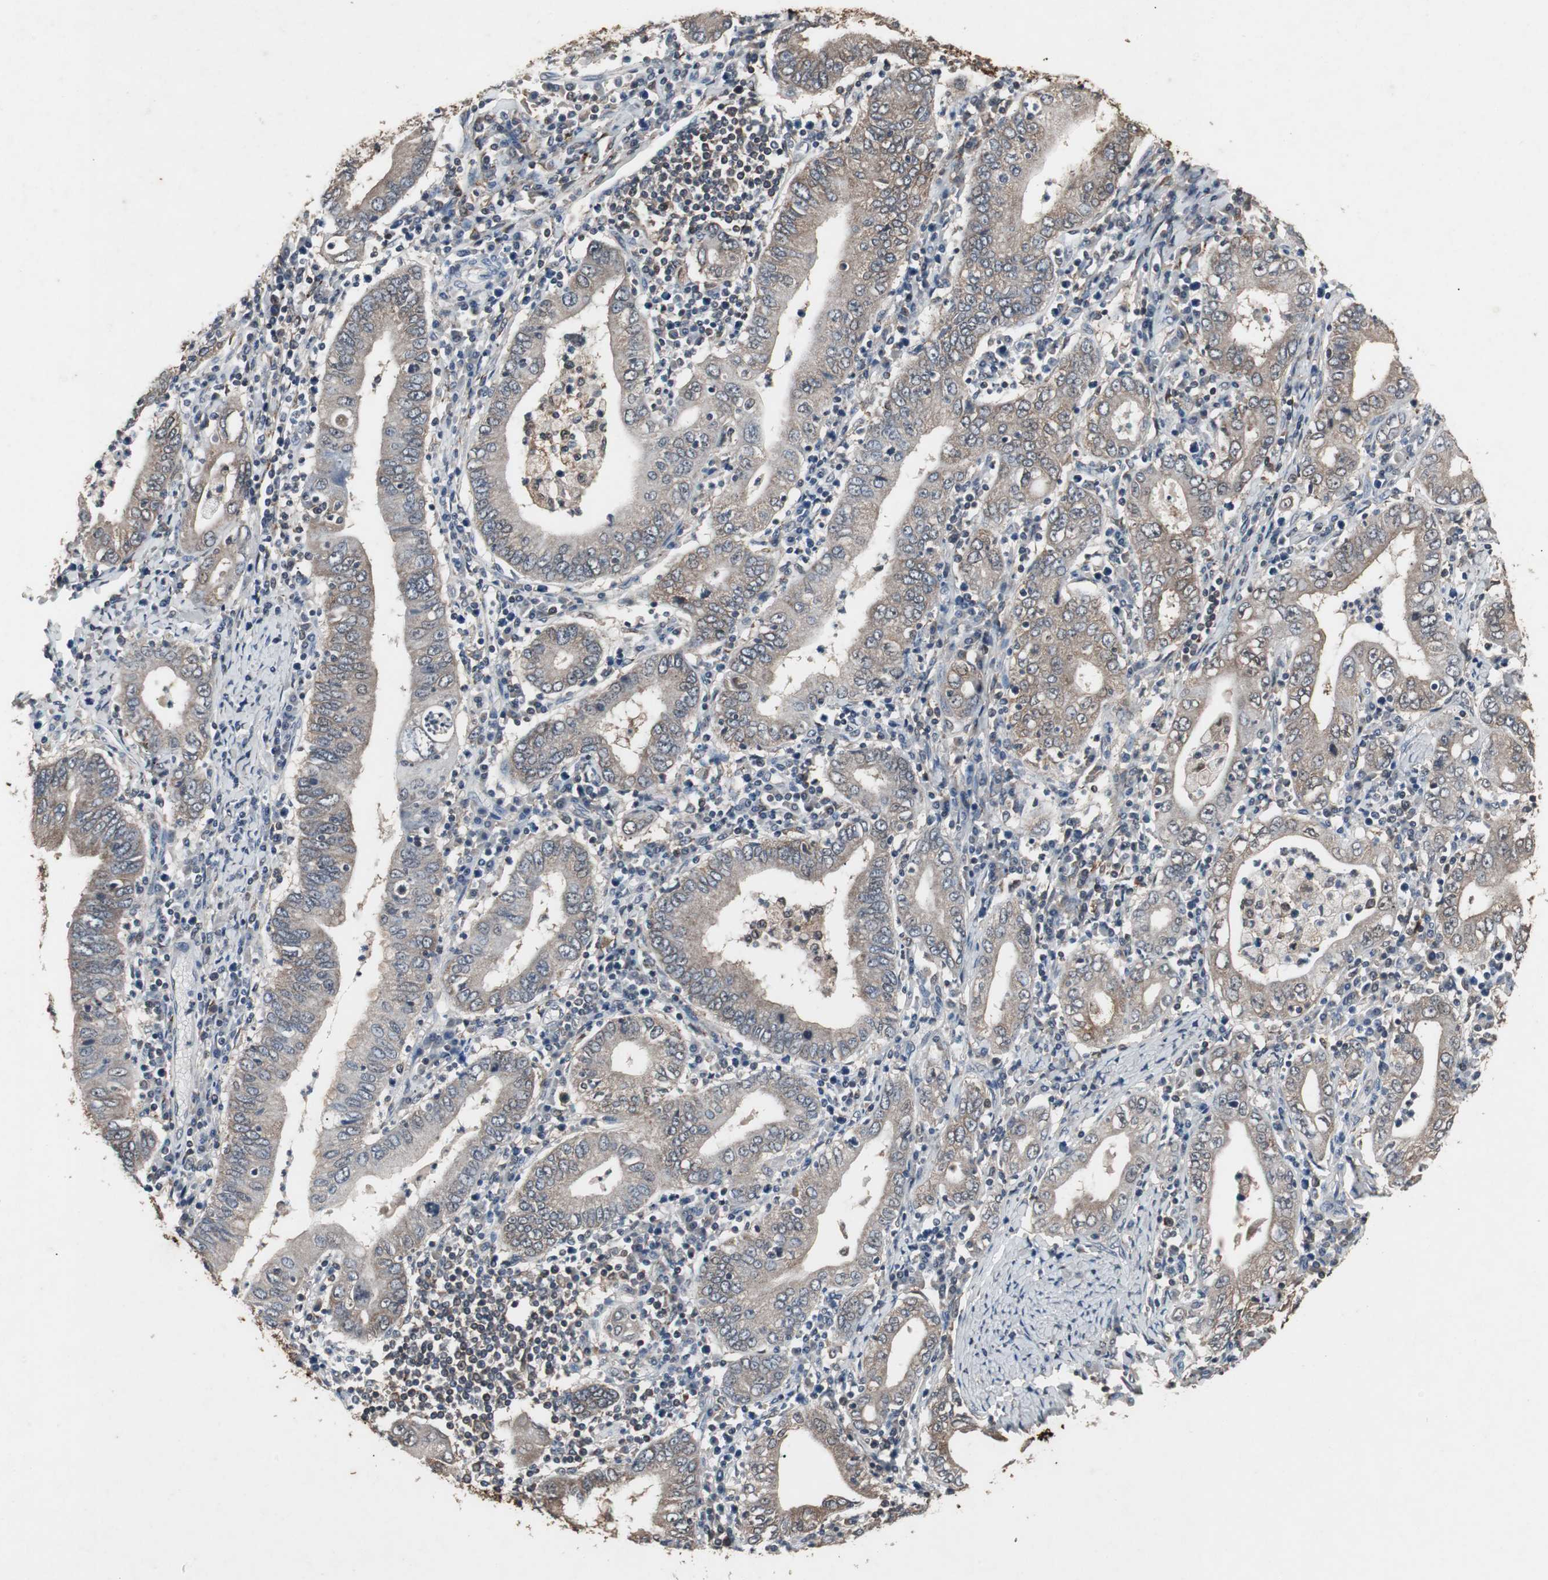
{"staining": {"intensity": "weak", "quantity": "25%-75%", "location": "cytoplasmic/membranous"}, "tissue": "stomach cancer", "cell_type": "Tumor cells", "image_type": "cancer", "snomed": [{"axis": "morphology", "description": "Normal tissue, NOS"}, {"axis": "morphology", "description": "Adenocarcinoma, NOS"}, {"axis": "topography", "description": "Esophagus"}, {"axis": "topography", "description": "Stomach, upper"}, {"axis": "topography", "description": "Peripheral nerve tissue"}], "caption": "Human stomach adenocarcinoma stained for a protein (brown) shows weak cytoplasmic/membranous positive staining in approximately 25%-75% of tumor cells.", "gene": "ZSCAN22", "patient": {"sex": "male", "age": 62}}